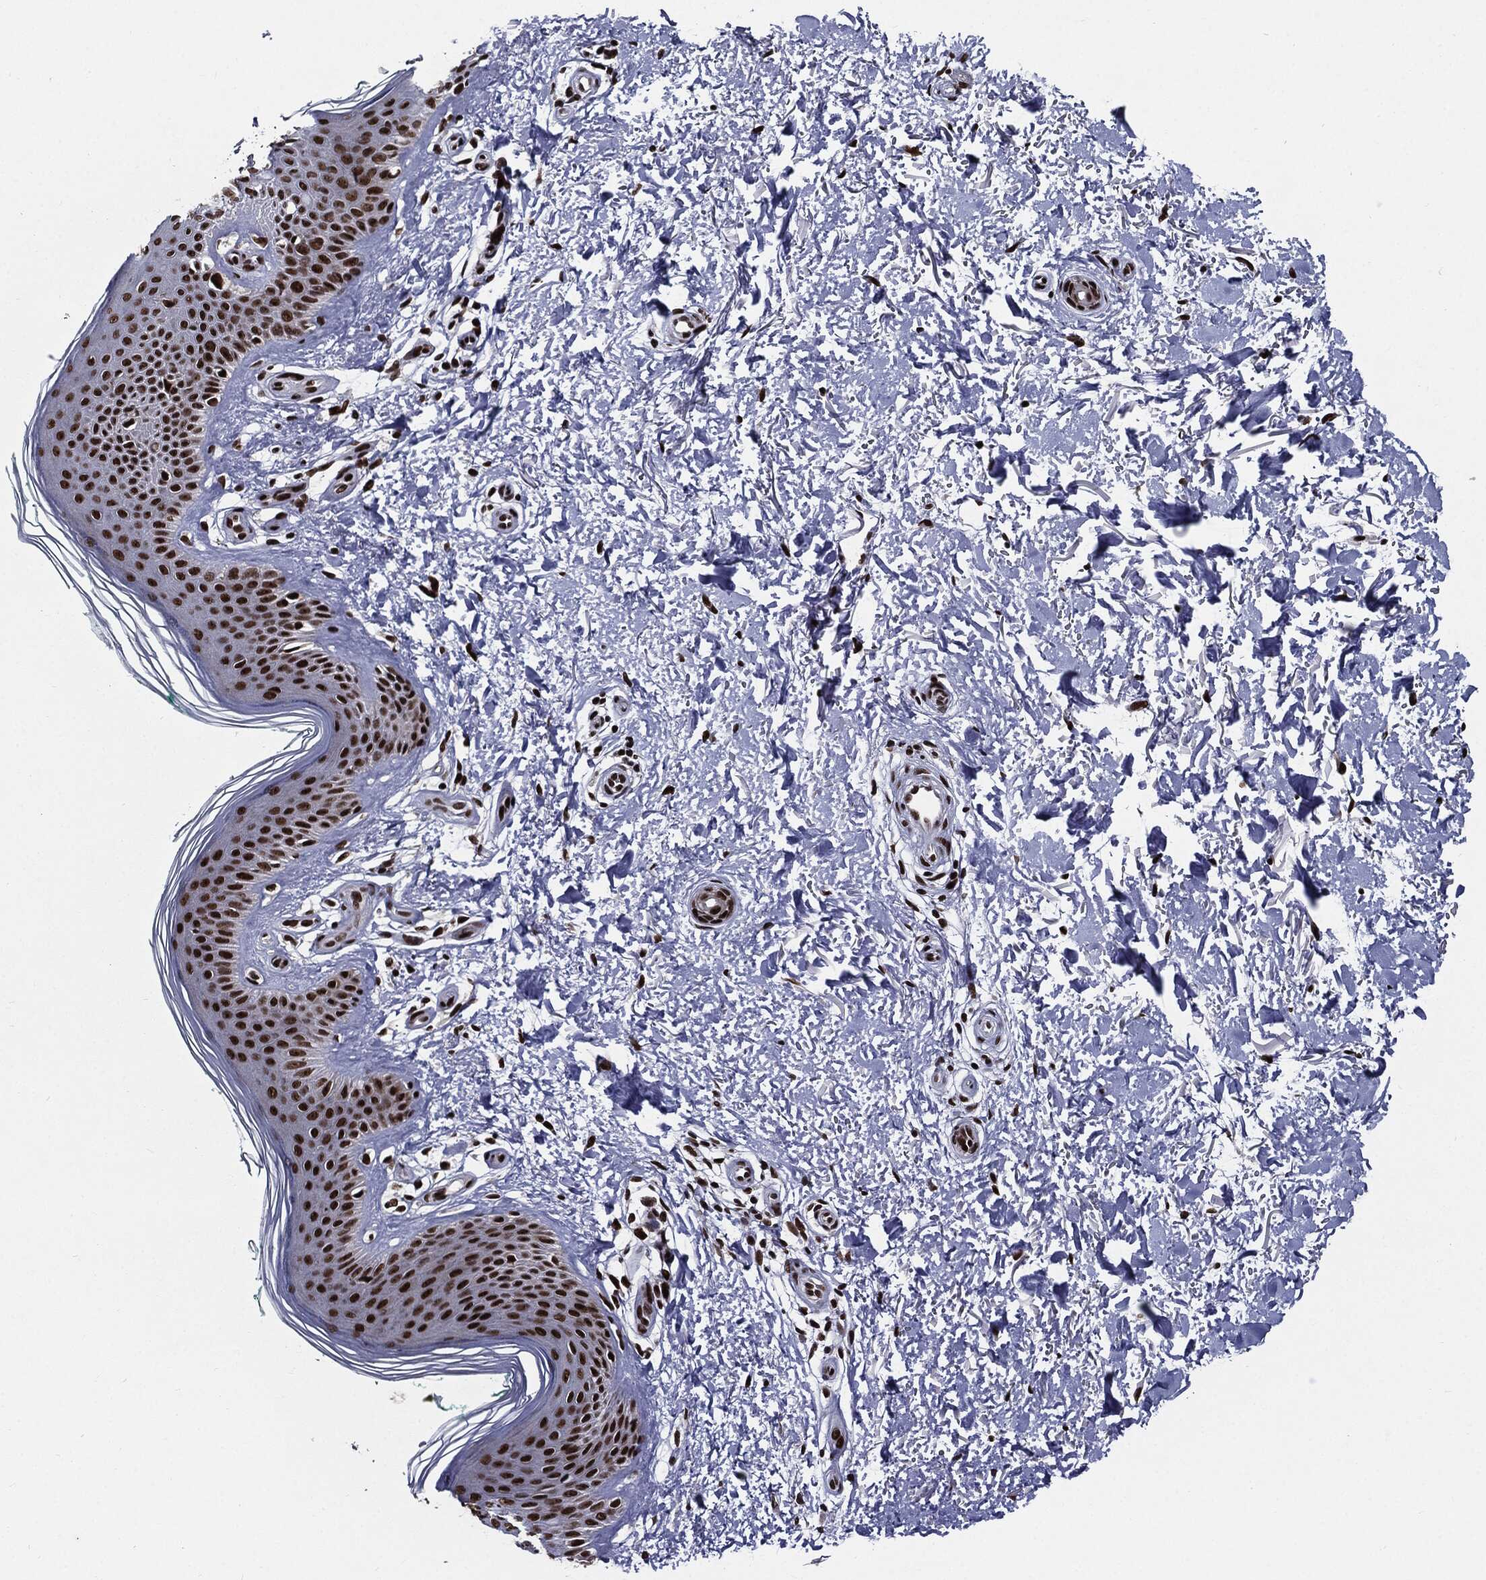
{"staining": {"intensity": "negative", "quantity": "none", "location": "none"}, "tissue": "skin", "cell_type": "Fibroblasts", "image_type": "normal", "snomed": [{"axis": "morphology", "description": "Normal tissue, NOS"}, {"axis": "morphology", "description": "Inflammation, NOS"}, {"axis": "morphology", "description": "Fibrosis, NOS"}, {"axis": "topography", "description": "Skin"}], "caption": "Immunohistochemical staining of normal human skin shows no significant staining in fibroblasts.", "gene": "ZFP91", "patient": {"sex": "male", "age": 71}}